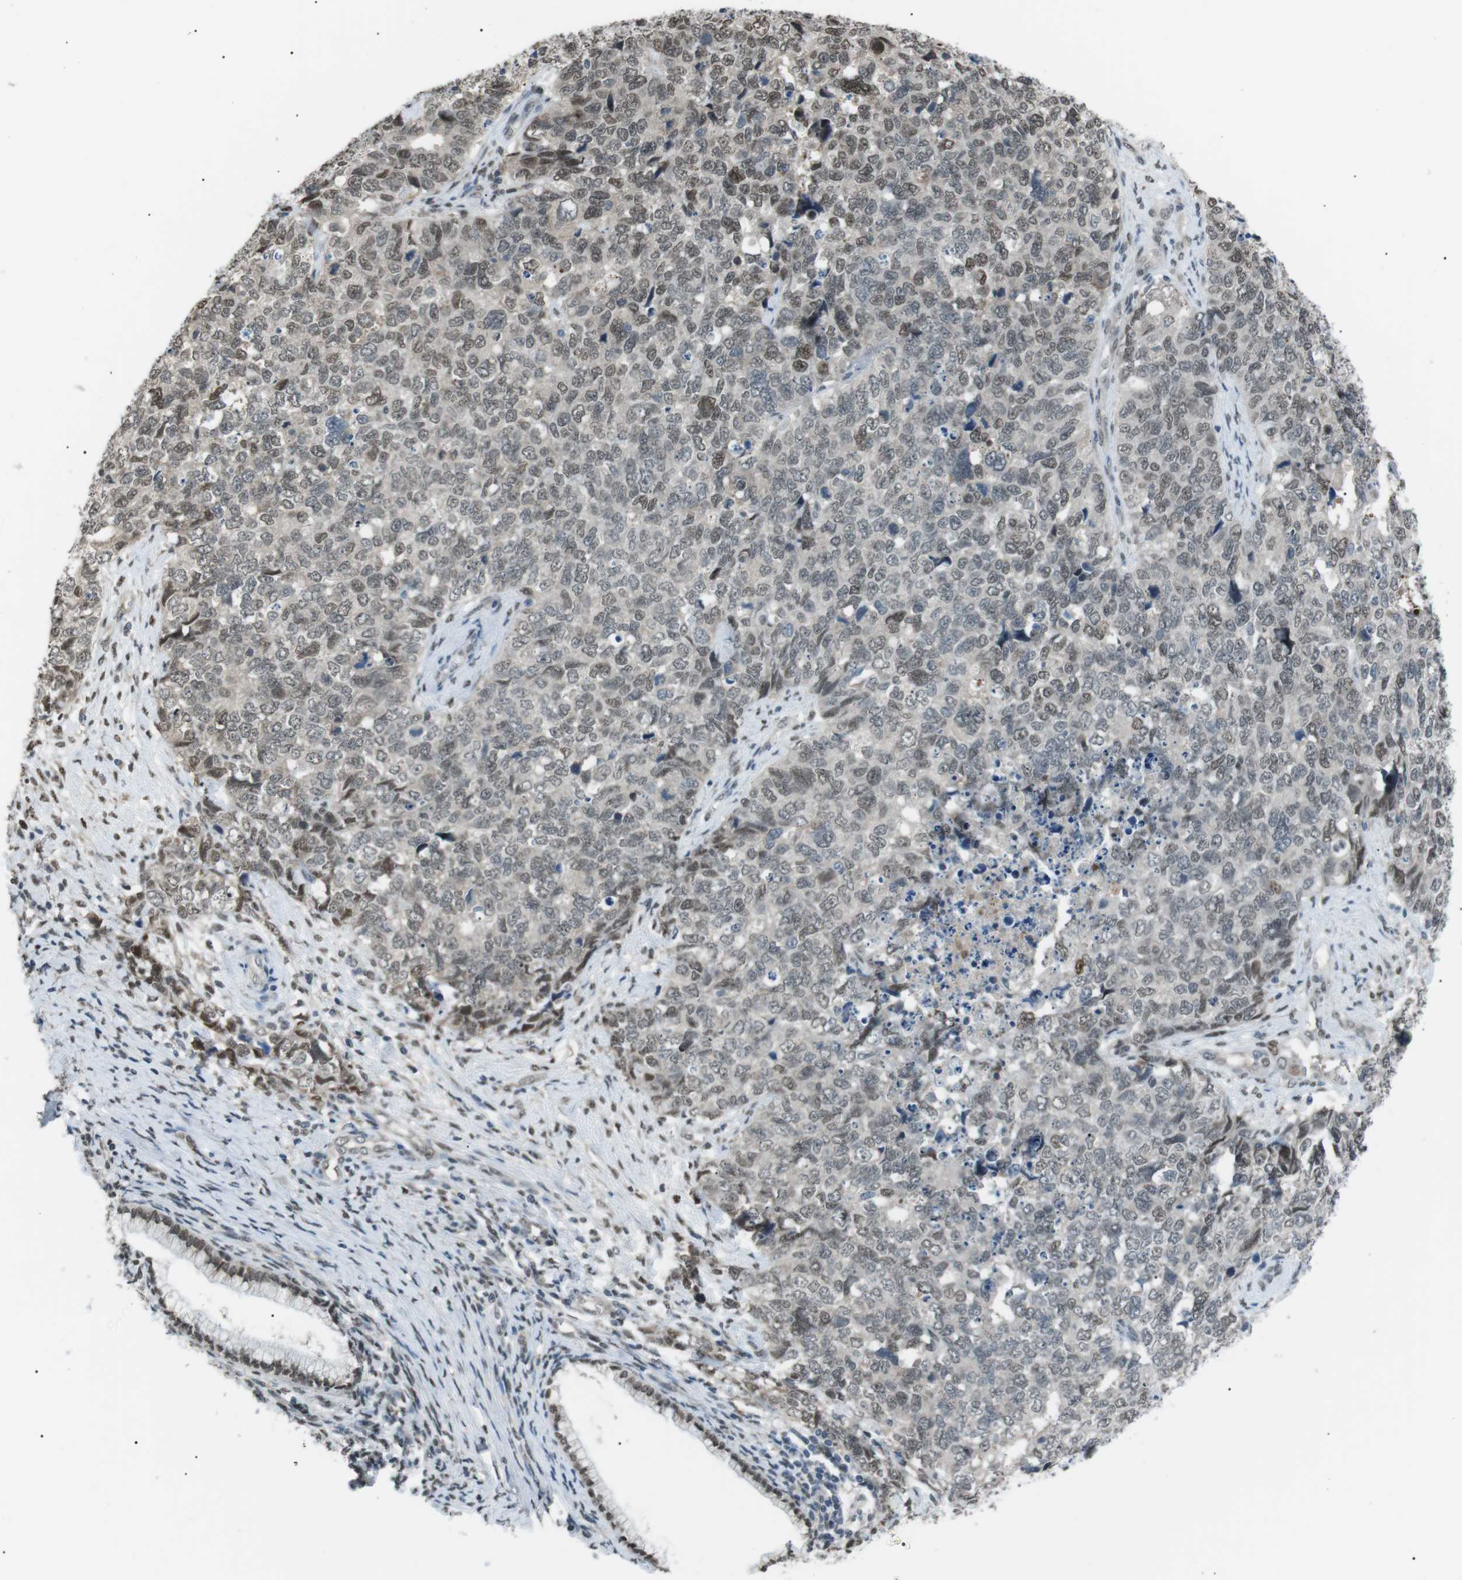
{"staining": {"intensity": "weak", "quantity": ">75%", "location": "nuclear"}, "tissue": "cervical cancer", "cell_type": "Tumor cells", "image_type": "cancer", "snomed": [{"axis": "morphology", "description": "Squamous cell carcinoma, NOS"}, {"axis": "topography", "description": "Cervix"}], "caption": "Brown immunohistochemical staining in human cervical cancer (squamous cell carcinoma) demonstrates weak nuclear positivity in approximately >75% of tumor cells. (Stains: DAB in brown, nuclei in blue, Microscopy: brightfield microscopy at high magnification).", "gene": "SRPK2", "patient": {"sex": "female", "age": 63}}